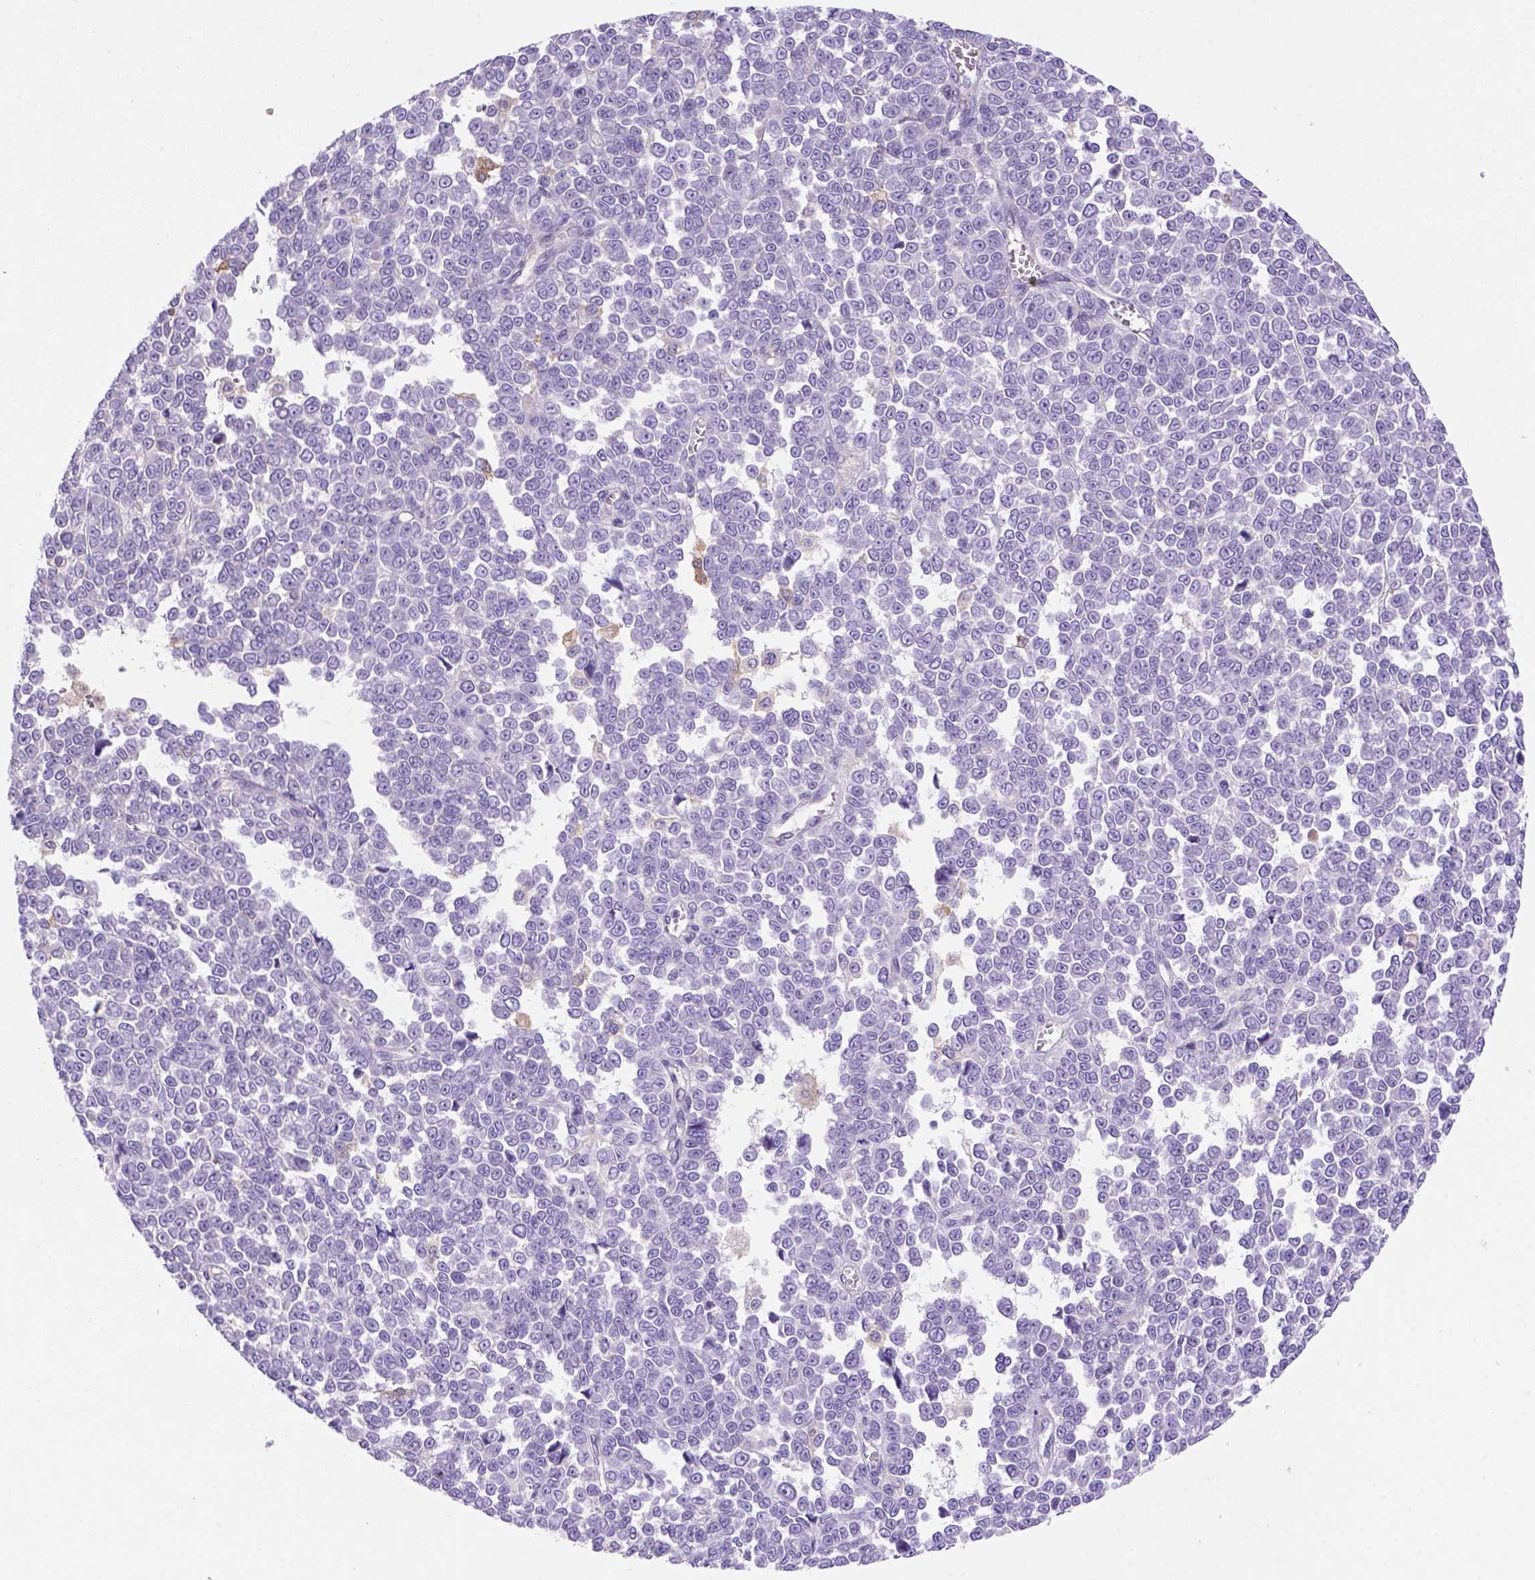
{"staining": {"intensity": "negative", "quantity": "none", "location": "none"}, "tissue": "melanoma", "cell_type": "Tumor cells", "image_type": "cancer", "snomed": [{"axis": "morphology", "description": "Malignant melanoma, NOS"}, {"axis": "topography", "description": "Skin"}], "caption": "A photomicrograph of human malignant melanoma is negative for staining in tumor cells. (DAB immunohistochemistry (IHC) visualized using brightfield microscopy, high magnification).", "gene": "INPP5D", "patient": {"sex": "female", "age": 95}}